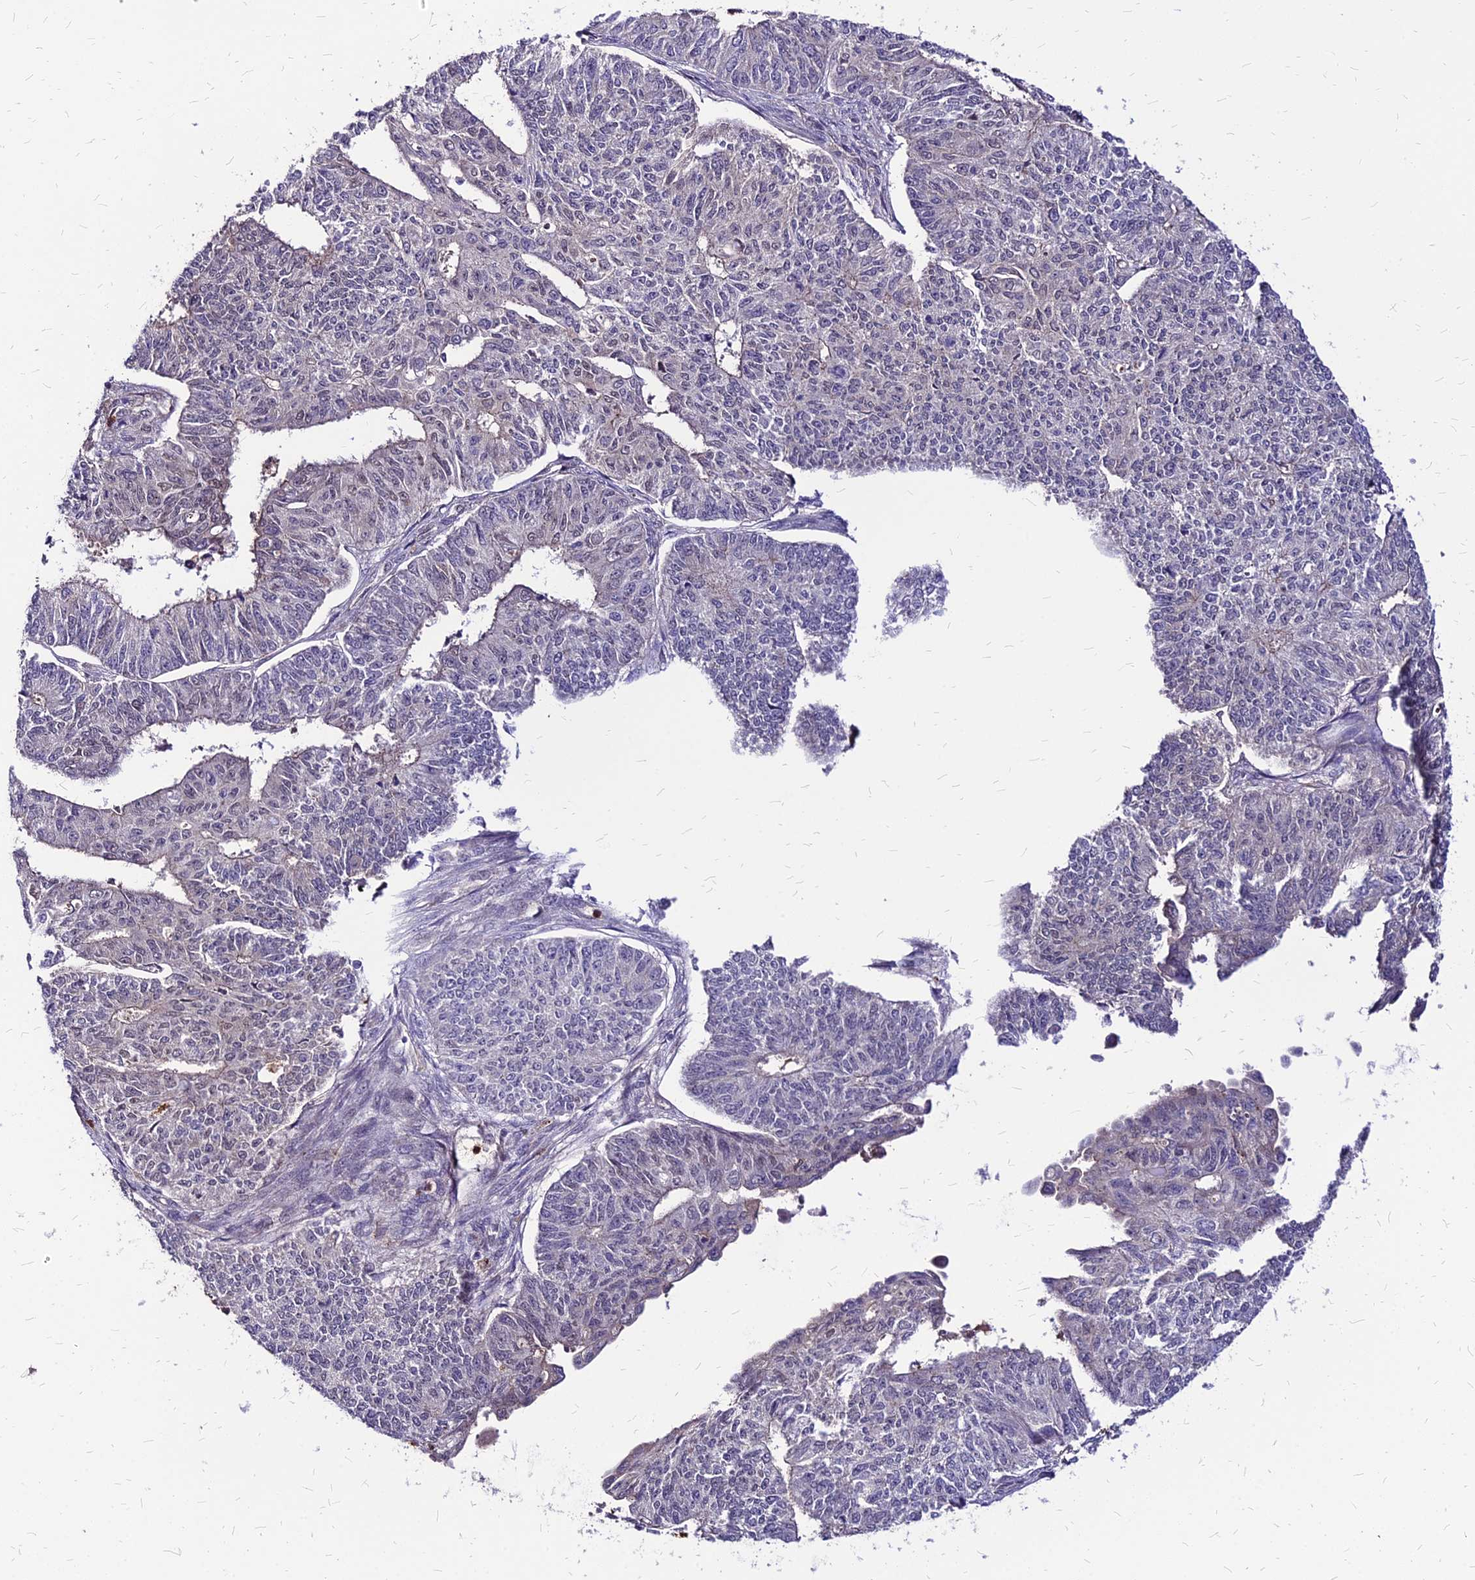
{"staining": {"intensity": "negative", "quantity": "none", "location": "none"}, "tissue": "endometrial cancer", "cell_type": "Tumor cells", "image_type": "cancer", "snomed": [{"axis": "morphology", "description": "Adenocarcinoma, NOS"}, {"axis": "topography", "description": "Endometrium"}], "caption": "A photomicrograph of human adenocarcinoma (endometrial) is negative for staining in tumor cells. (Brightfield microscopy of DAB IHC at high magnification).", "gene": "APBA3", "patient": {"sex": "female", "age": 32}}